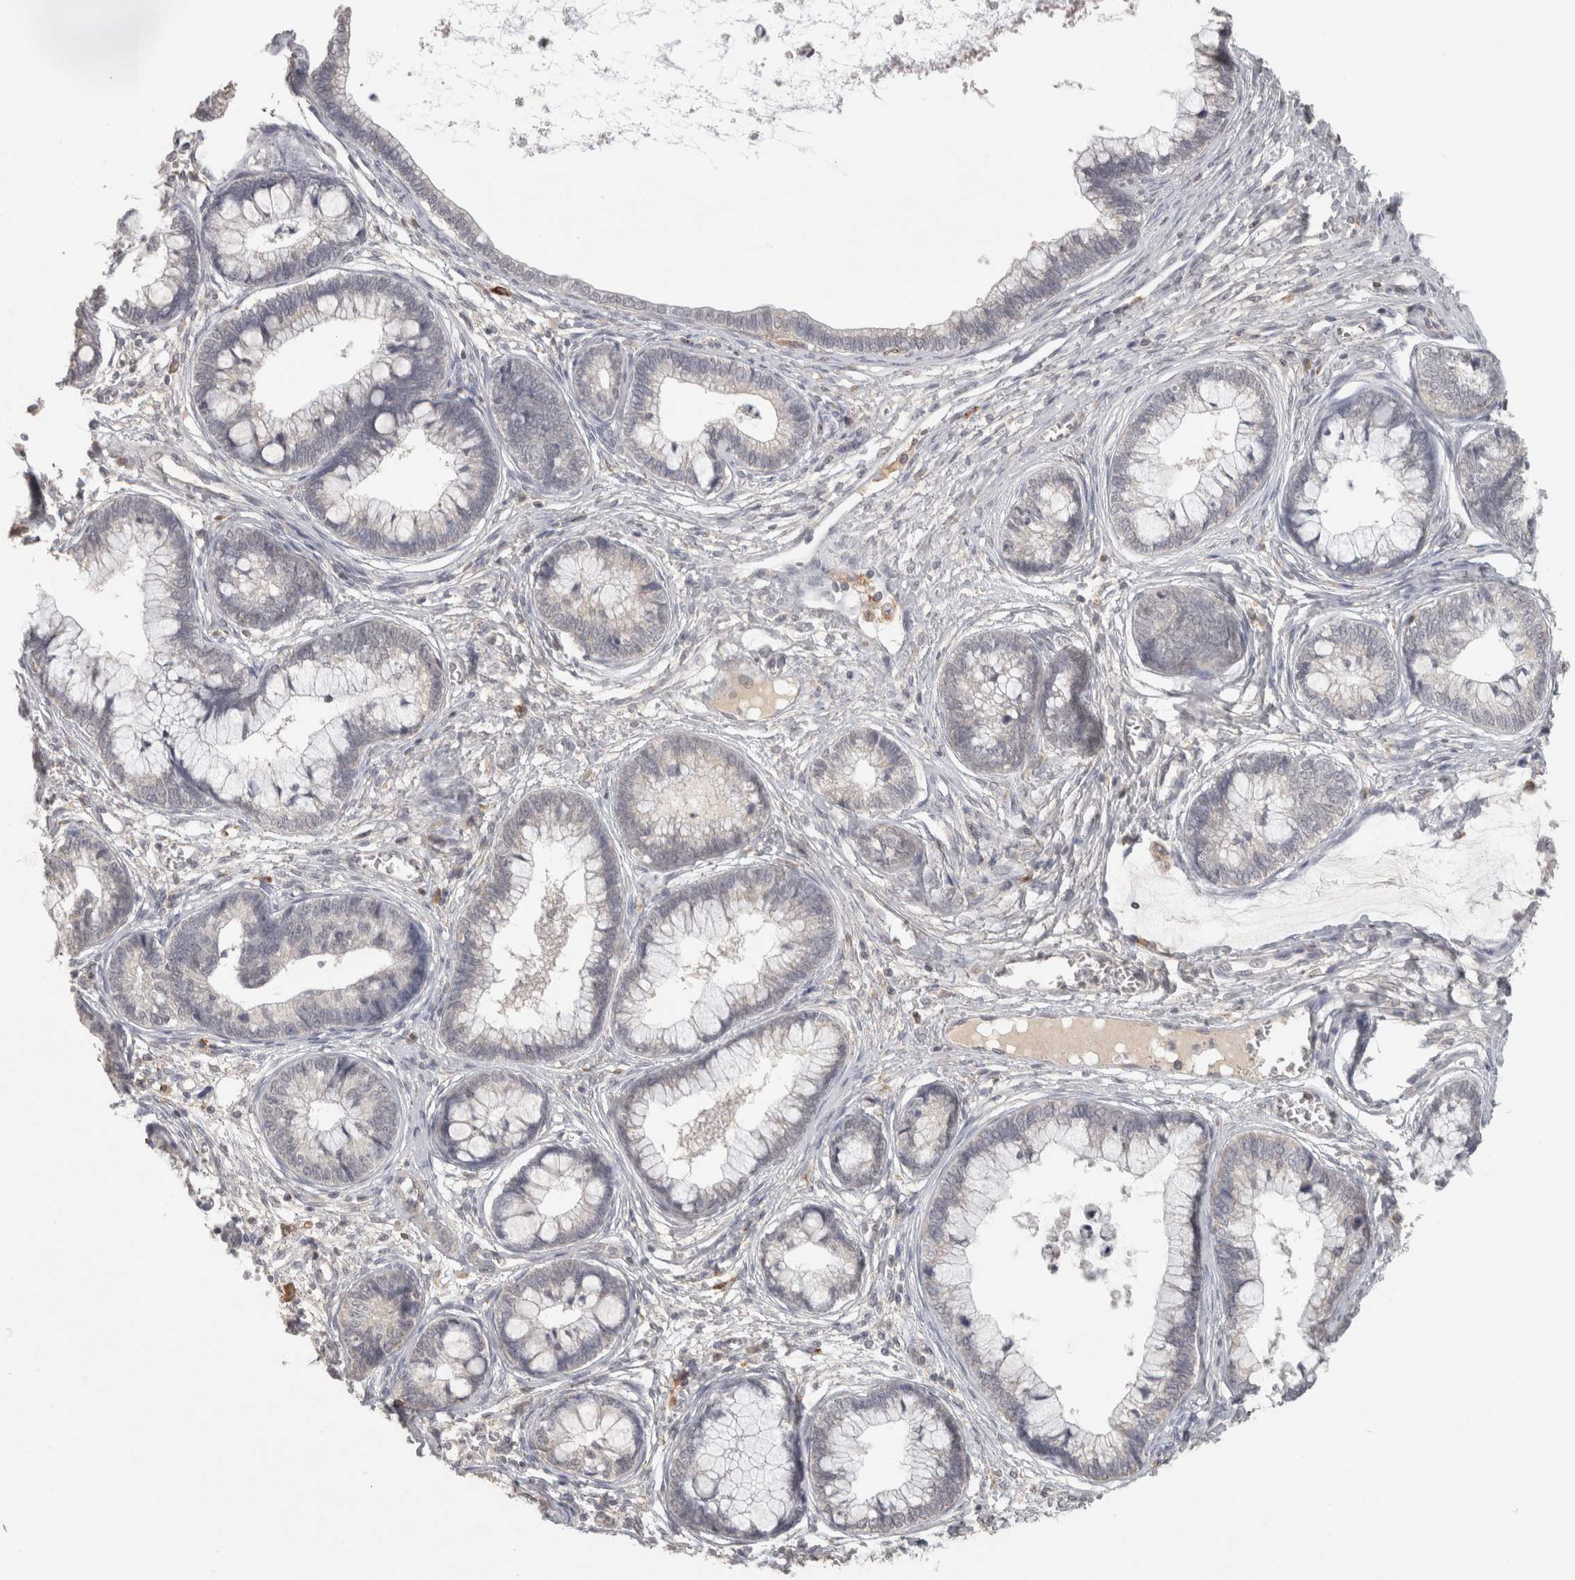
{"staining": {"intensity": "negative", "quantity": "none", "location": "none"}, "tissue": "cervical cancer", "cell_type": "Tumor cells", "image_type": "cancer", "snomed": [{"axis": "morphology", "description": "Adenocarcinoma, NOS"}, {"axis": "topography", "description": "Cervix"}], "caption": "Immunohistochemistry histopathology image of neoplastic tissue: cervical adenocarcinoma stained with DAB shows no significant protein expression in tumor cells. (DAB (3,3'-diaminobenzidine) IHC visualized using brightfield microscopy, high magnification).", "gene": "HAVCR2", "patient": {"sex": "female", "age": 44}}